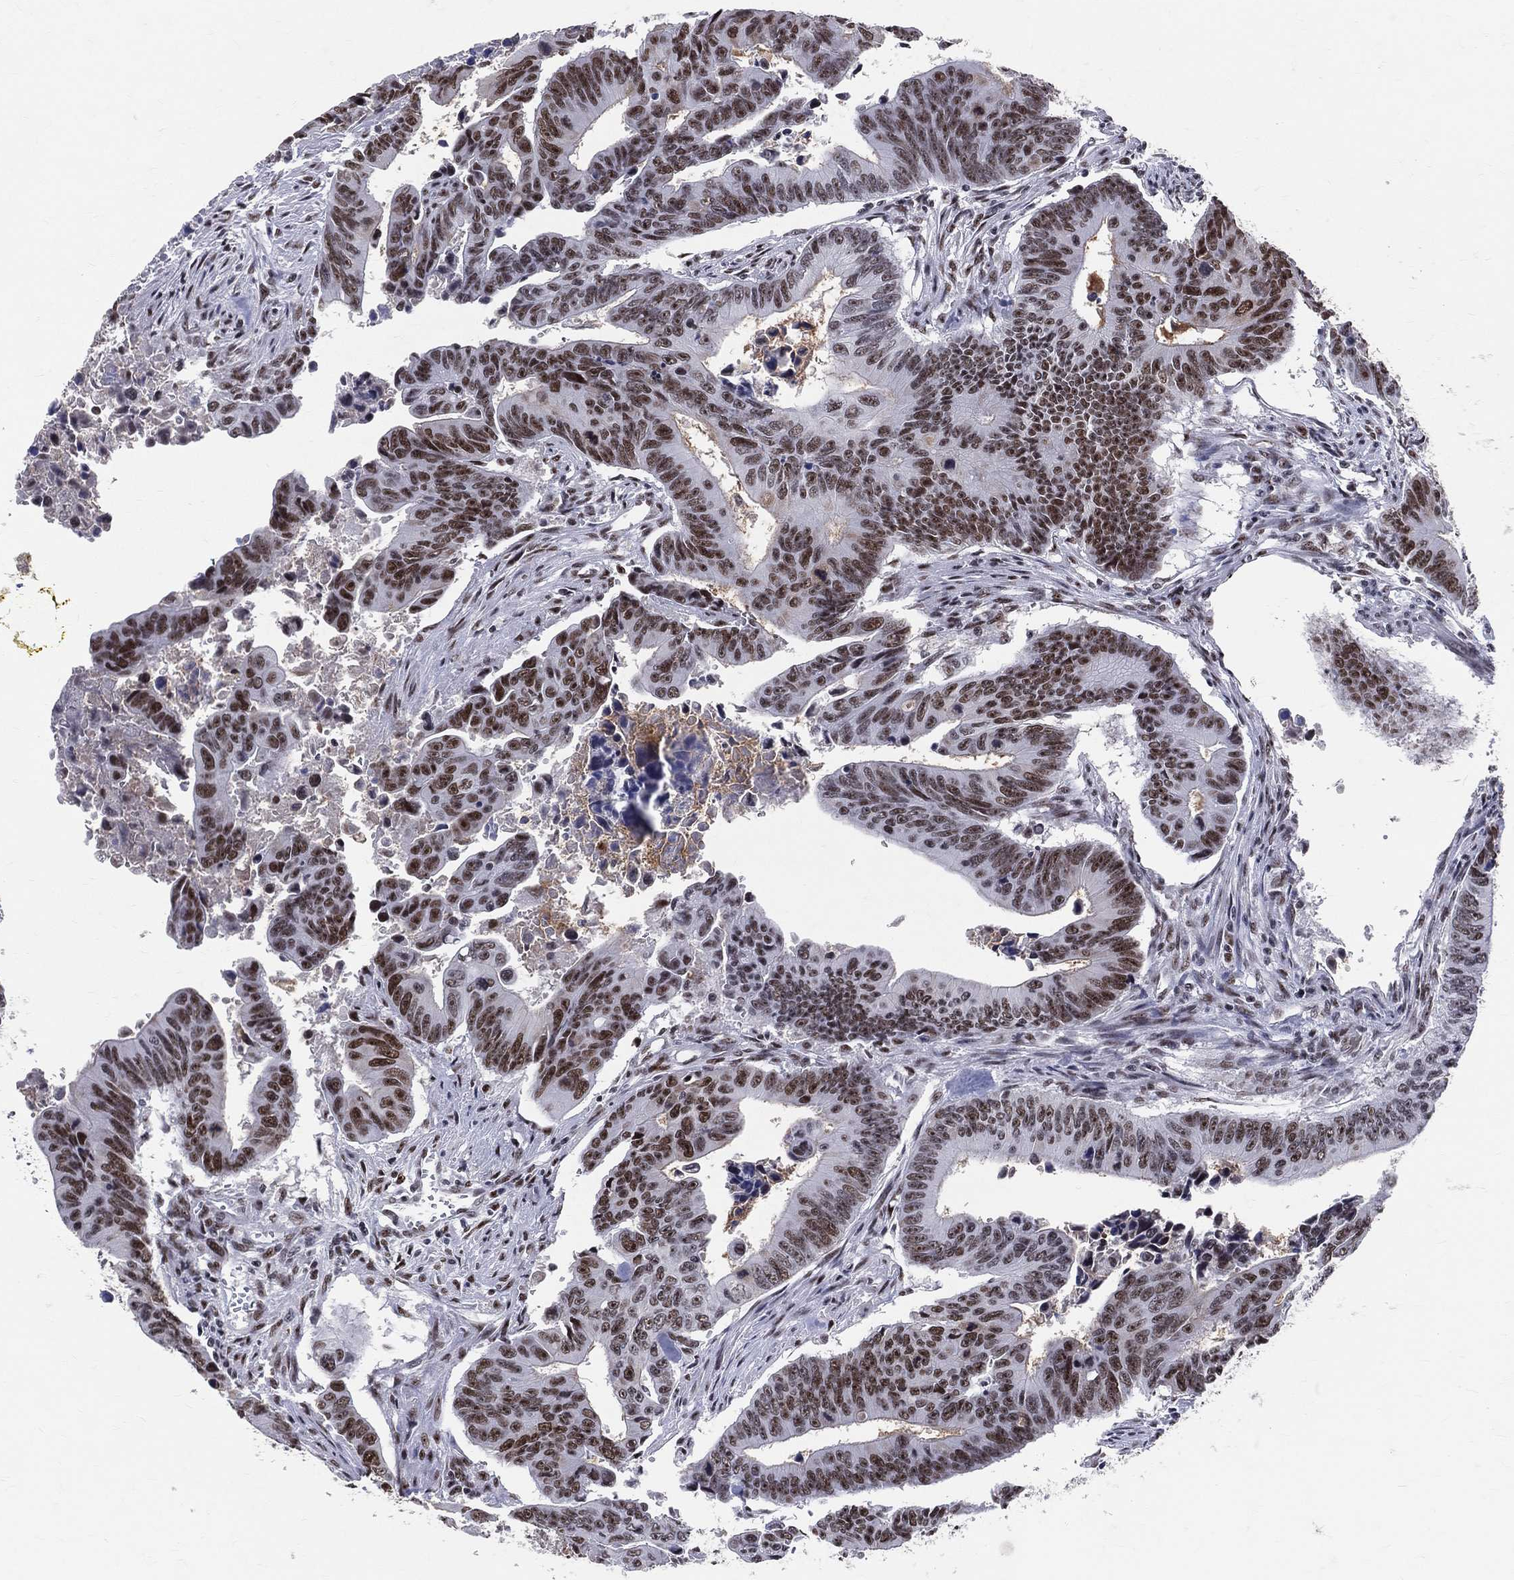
{"staining": {"intensity": "strong", "quantity": ">75%", "location": "nuclear"}, "tissue": "colorectal cancer", "cell_type": "Tumor cells", "image_type": "cancer", "snomed": [{"axis": "morphology", "description": "Adenocarcinoma, NOS"}, {"axis": "topography", "description": "Colon"}], "caption": "Immunohistochemical staining of human colorectal cancer (adenocarcinoma) displays high levels of strong nuclear staining in approximately >75% of tumor cells. (DAB IHC with brightfield microscopy, high magnification).", "gene": "CDK7", "patient": {"sex": "female", "age": 87}}